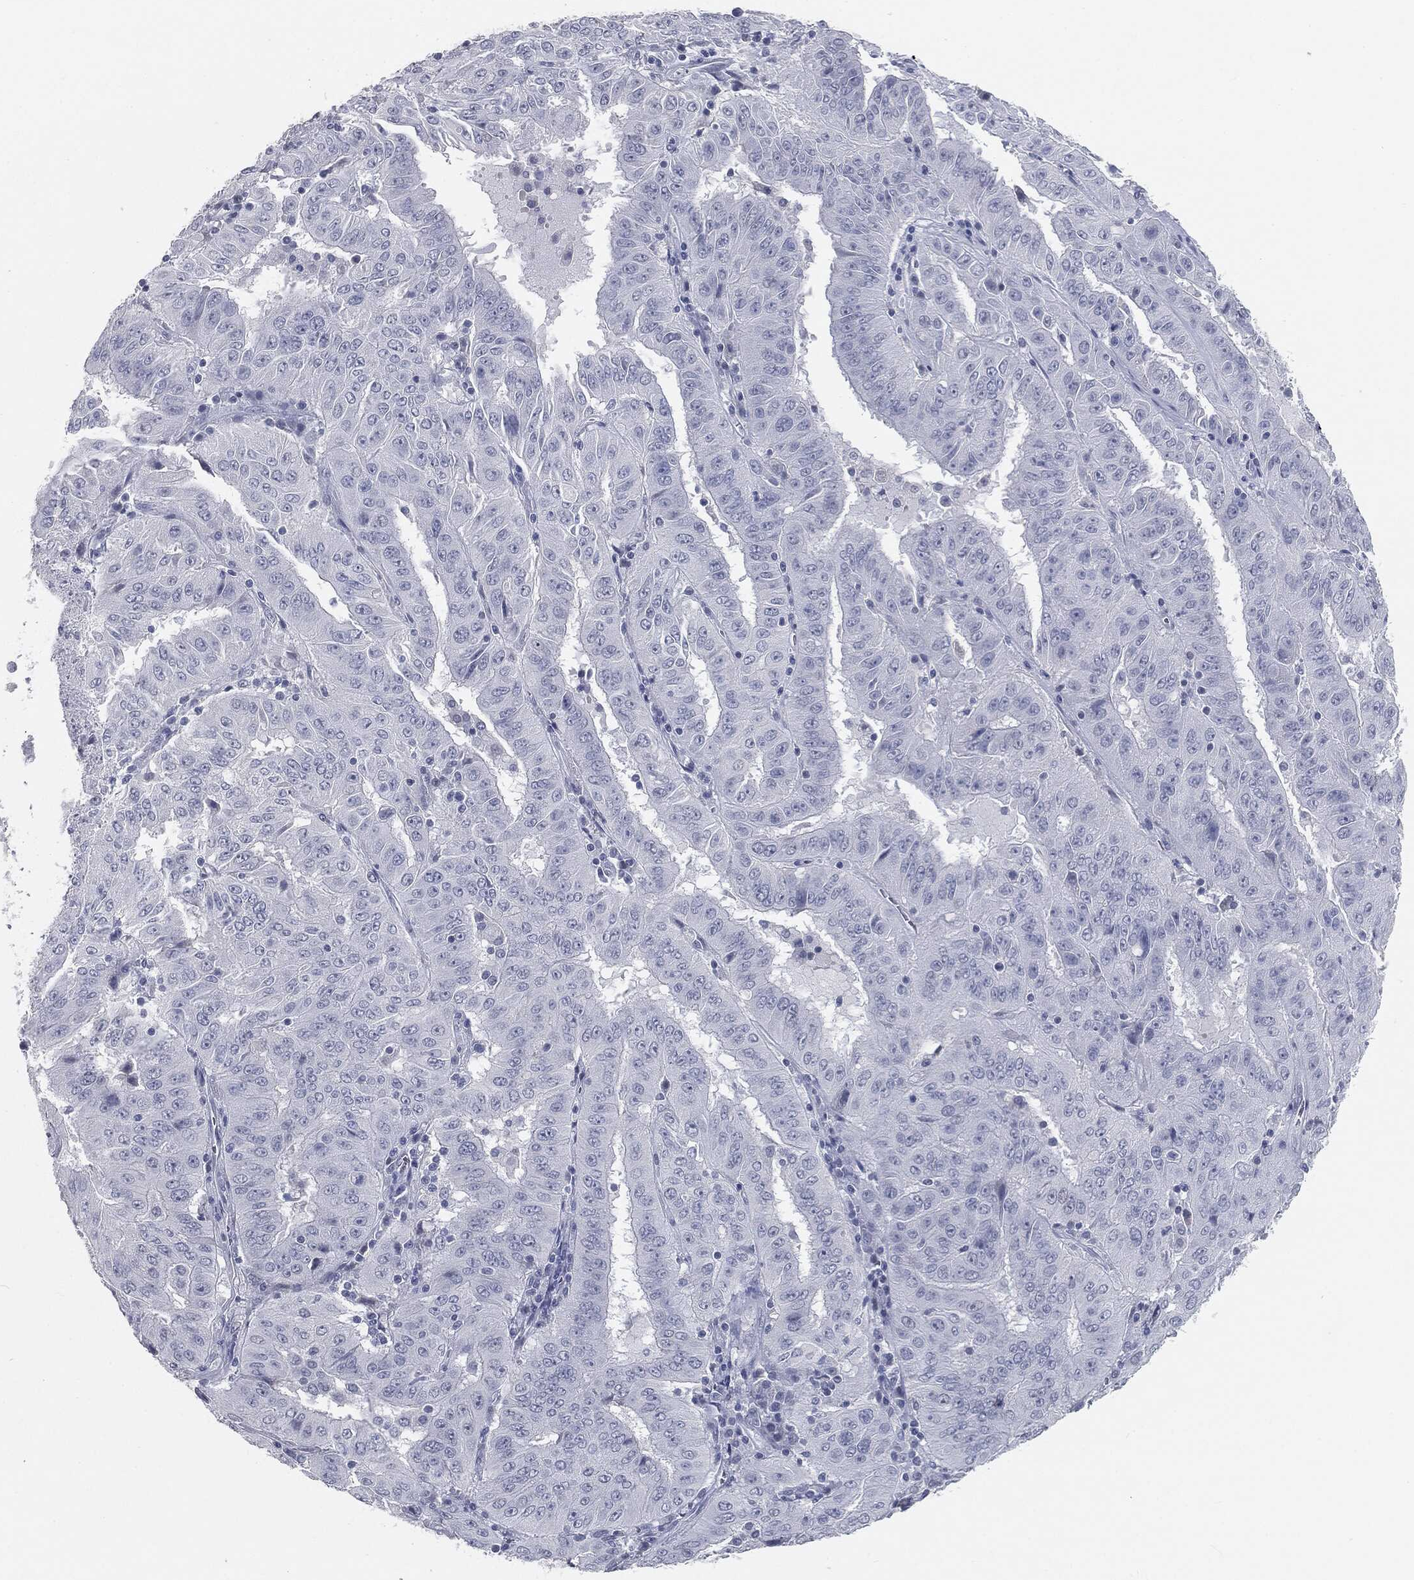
{"staining": {"intensity": "negative", "quantity": "none", "location": "none"}, "tissue": "pancreatic cancer", "cell_type": "Tumor cells", "image_type": "cancer", "snomed": [{"axis": "morphology", "description": "Adenocarcinoma, NOS"}, {"axis": "topography", "description": "Pancreas"}], "caption": "Immunohistochemical staining of pancreatic cancer (adenocarcinoma) shows no significant staining in tumor cells.", "gene": "PRAME", "patient": {"sex": "male", "age": 63}}